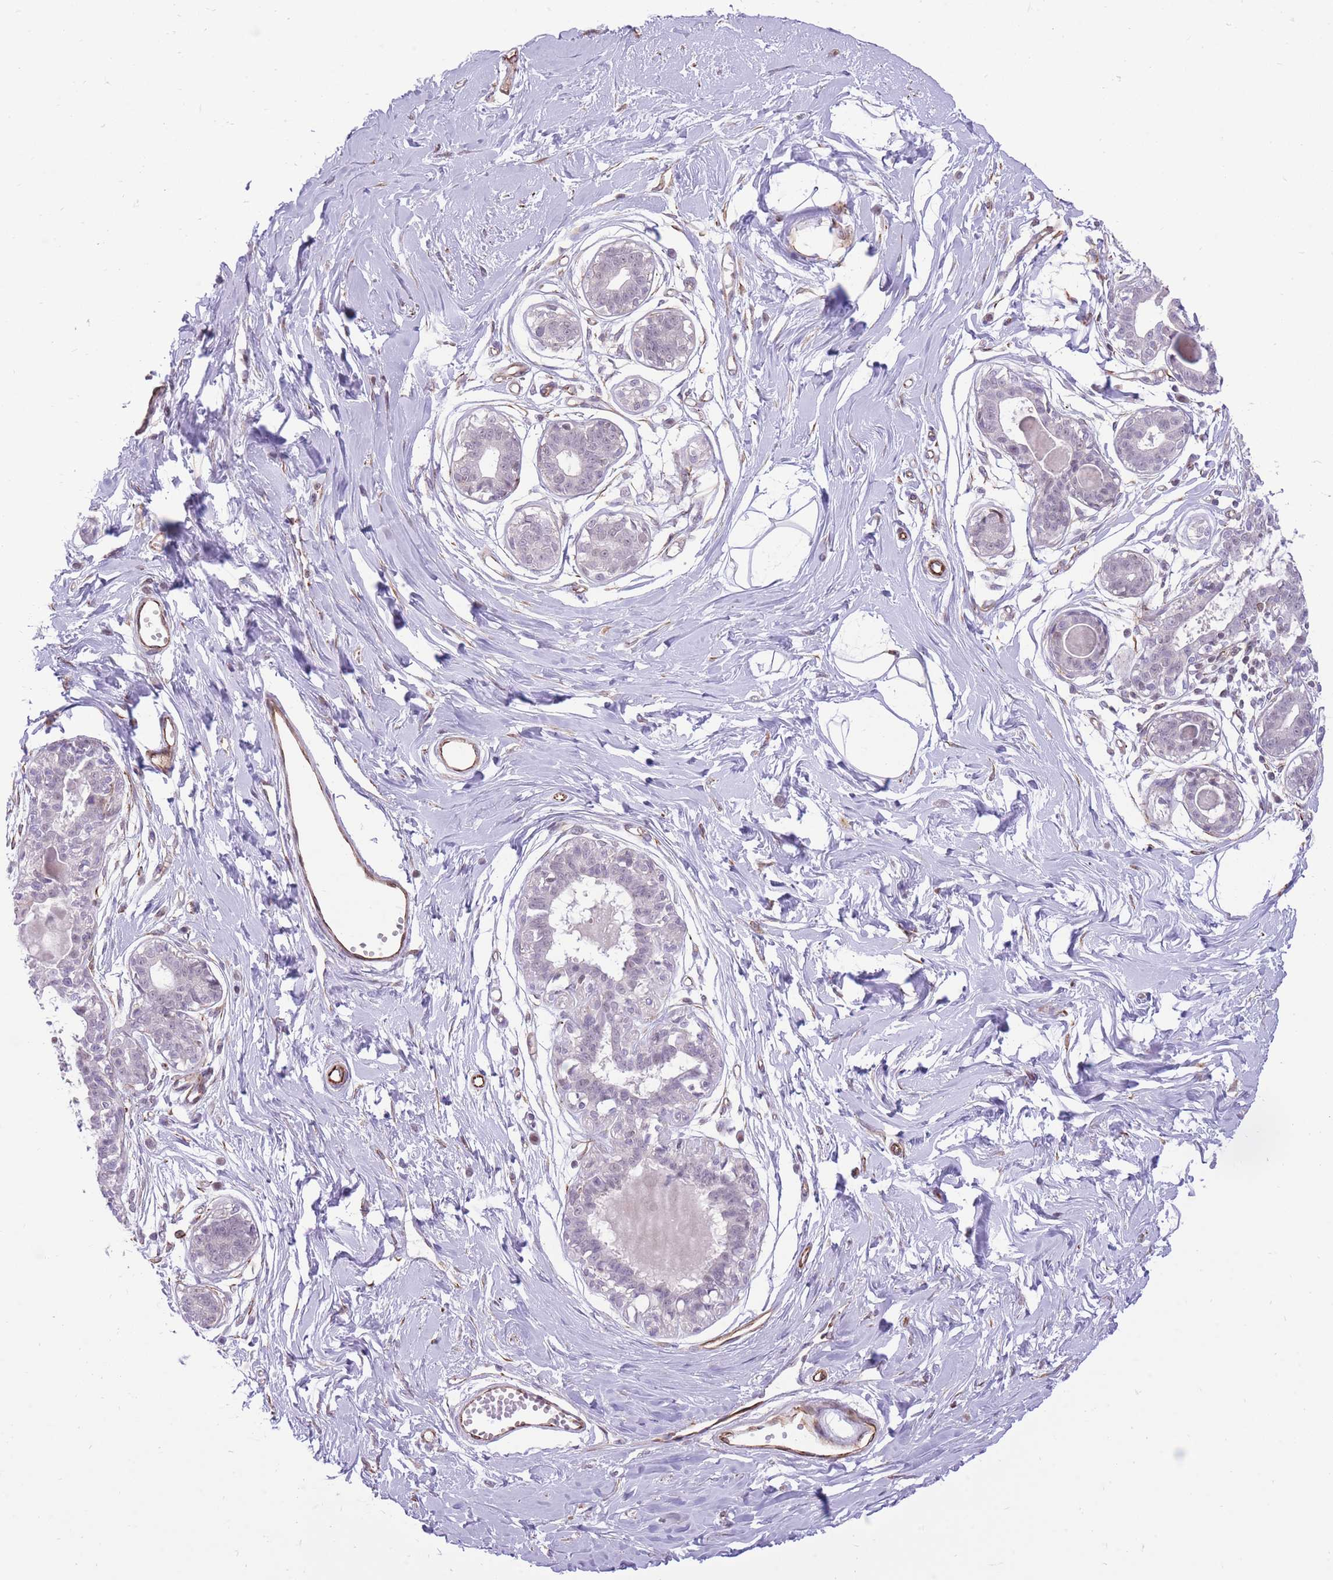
{"staining": {"intensity": "negative", "quantity": "none", "location": "none"}, "tissue": "breast", "cell_type": "Adipocytes", "image_type": "normal", "snomed": [{"axis": "morphology", "description": "Normal tissue, NOS"}, {"axis": "topography", "description": "Breast"}], "caption": "Micrograph shows no protein positivity in adipocytes of benign breast.", "gene": "ELL", "patient": {"sex": "female", "age": 45}}